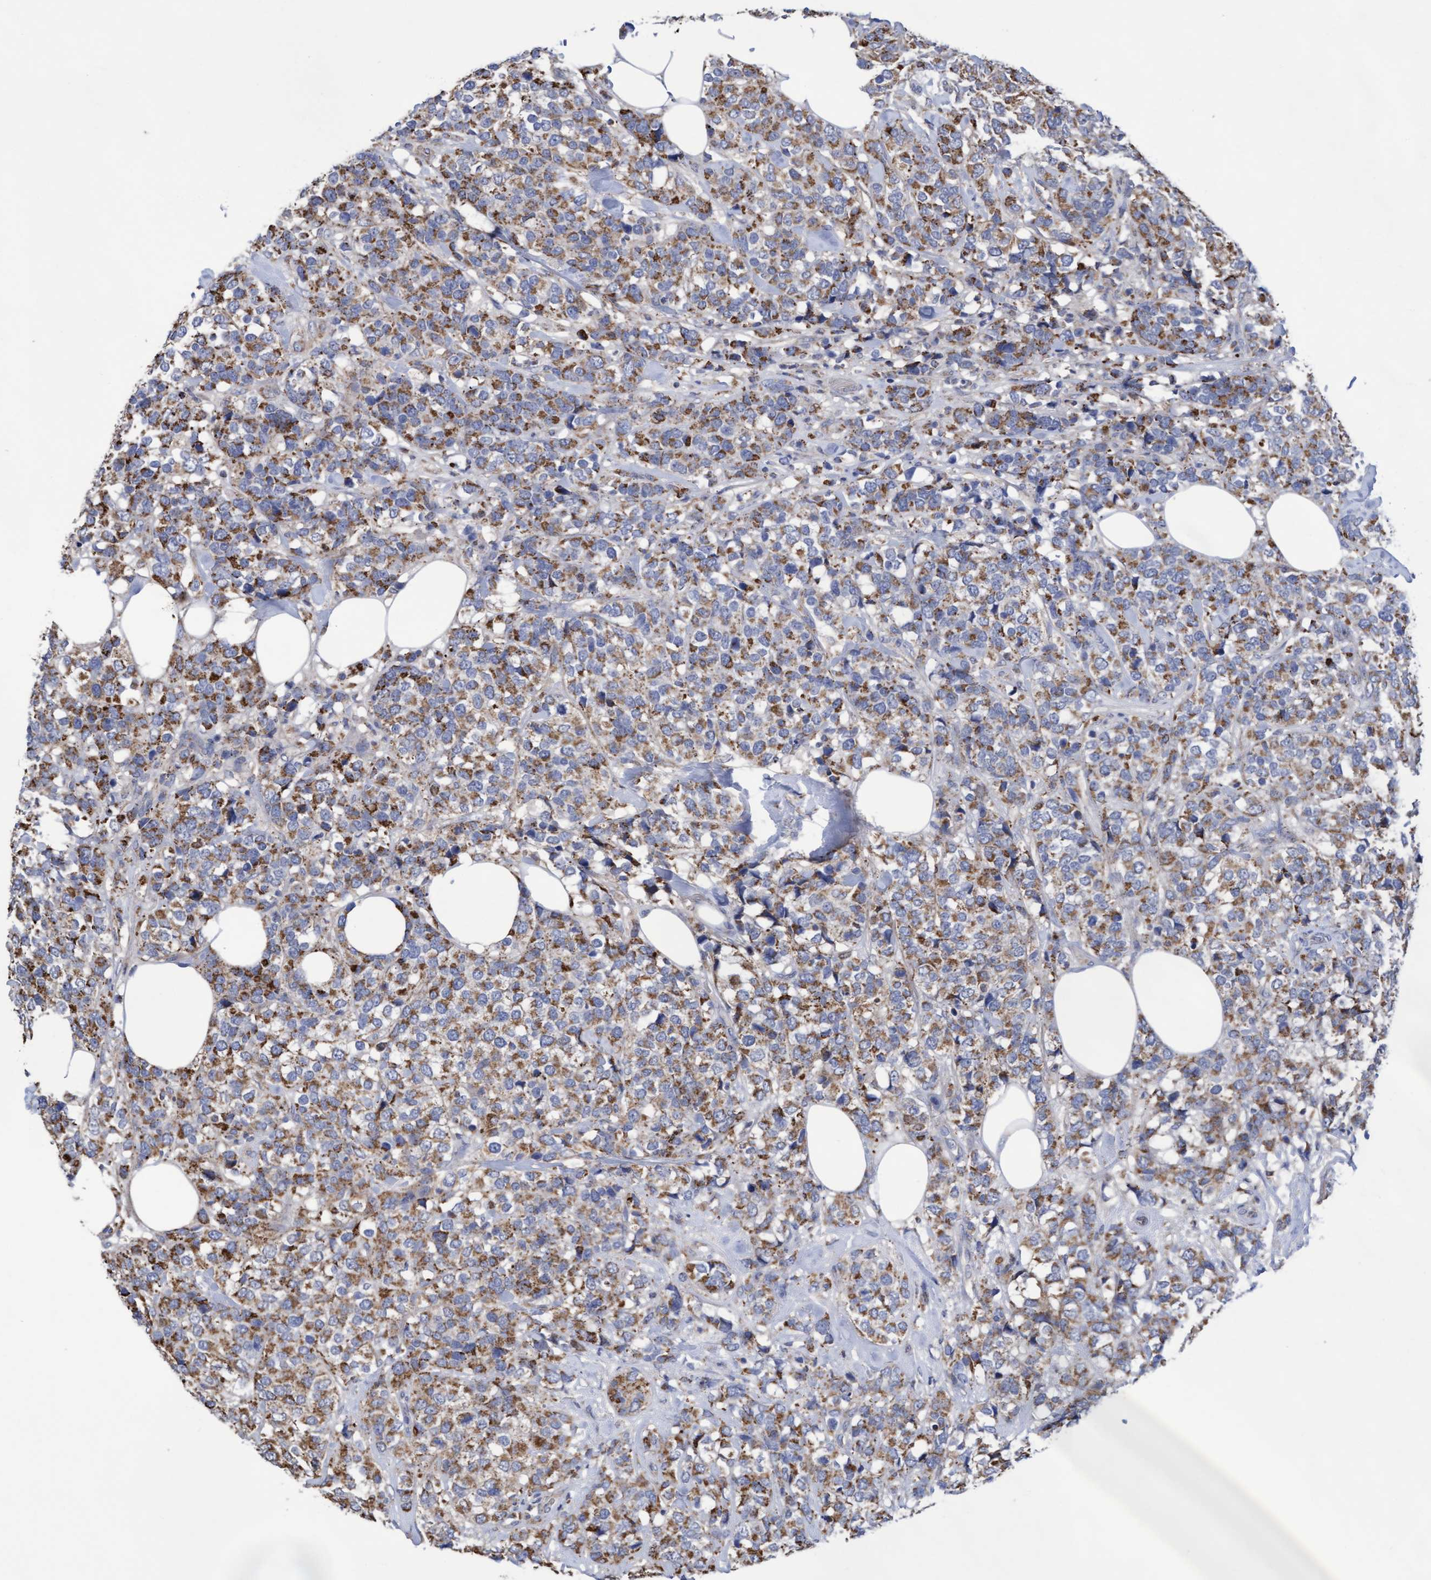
{"staining": {"intensity": "moderate", "quantity": ">75%", "location": "cytoplasmic/membranous"}, "tissue": "breast cancer", "cell_type": "Tumor cells", "image_type": "cancer", "snomed": [{"axis": "morphology", "description": "Lobular carcinoma"}, {"axis": "topography", "description": "Breast"}], "caption": "Immunohistochemical staining of breast cancer (lobular carcinoma) reveals medium levels of moderate cytoplasmic/membranous expression in about >75% of tumor cells.", "gene": "COBL", "patient": {"sex": "female", "age": 59}}